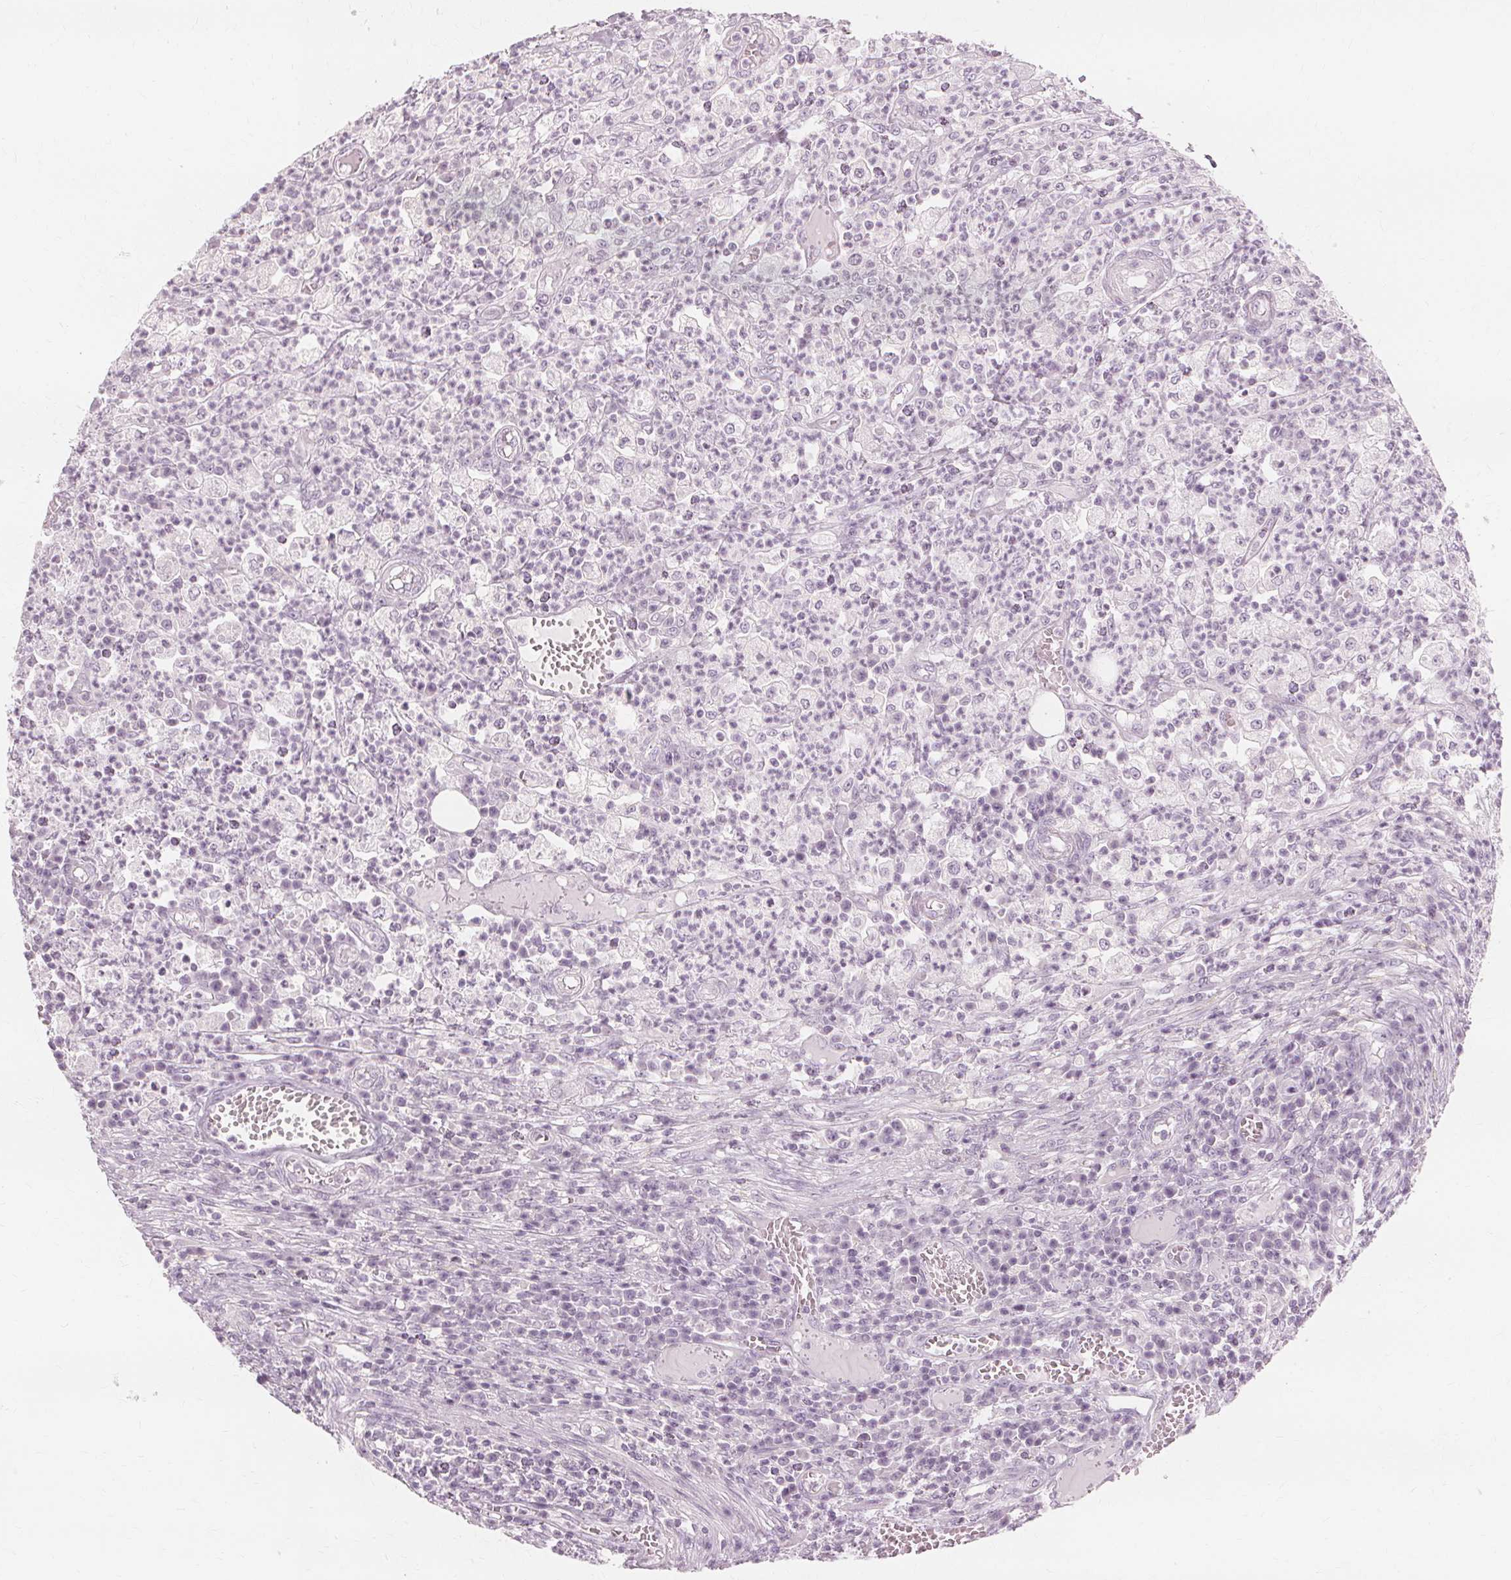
{"staining": {"intensity": "negative", "quantity": "none", "location": "none"}, "tissue": "colorectal cancer", "cell_type": "Tumor cells", "image_type": "cancer", "snomed": [{"axis": "morphology", "description": "Normal tissue, NOS"}, {"axis": "morphology", "description": "Adenocarcinoma, NOS"}, {"axis": "topography", "description": "Colon"}], "caption": "The micrograph demonstrates no staining of tumor cells in adenocarcinoma (colorectal).", "gene": "MUC12", "patient": {"sex": "male", "age": 65}}